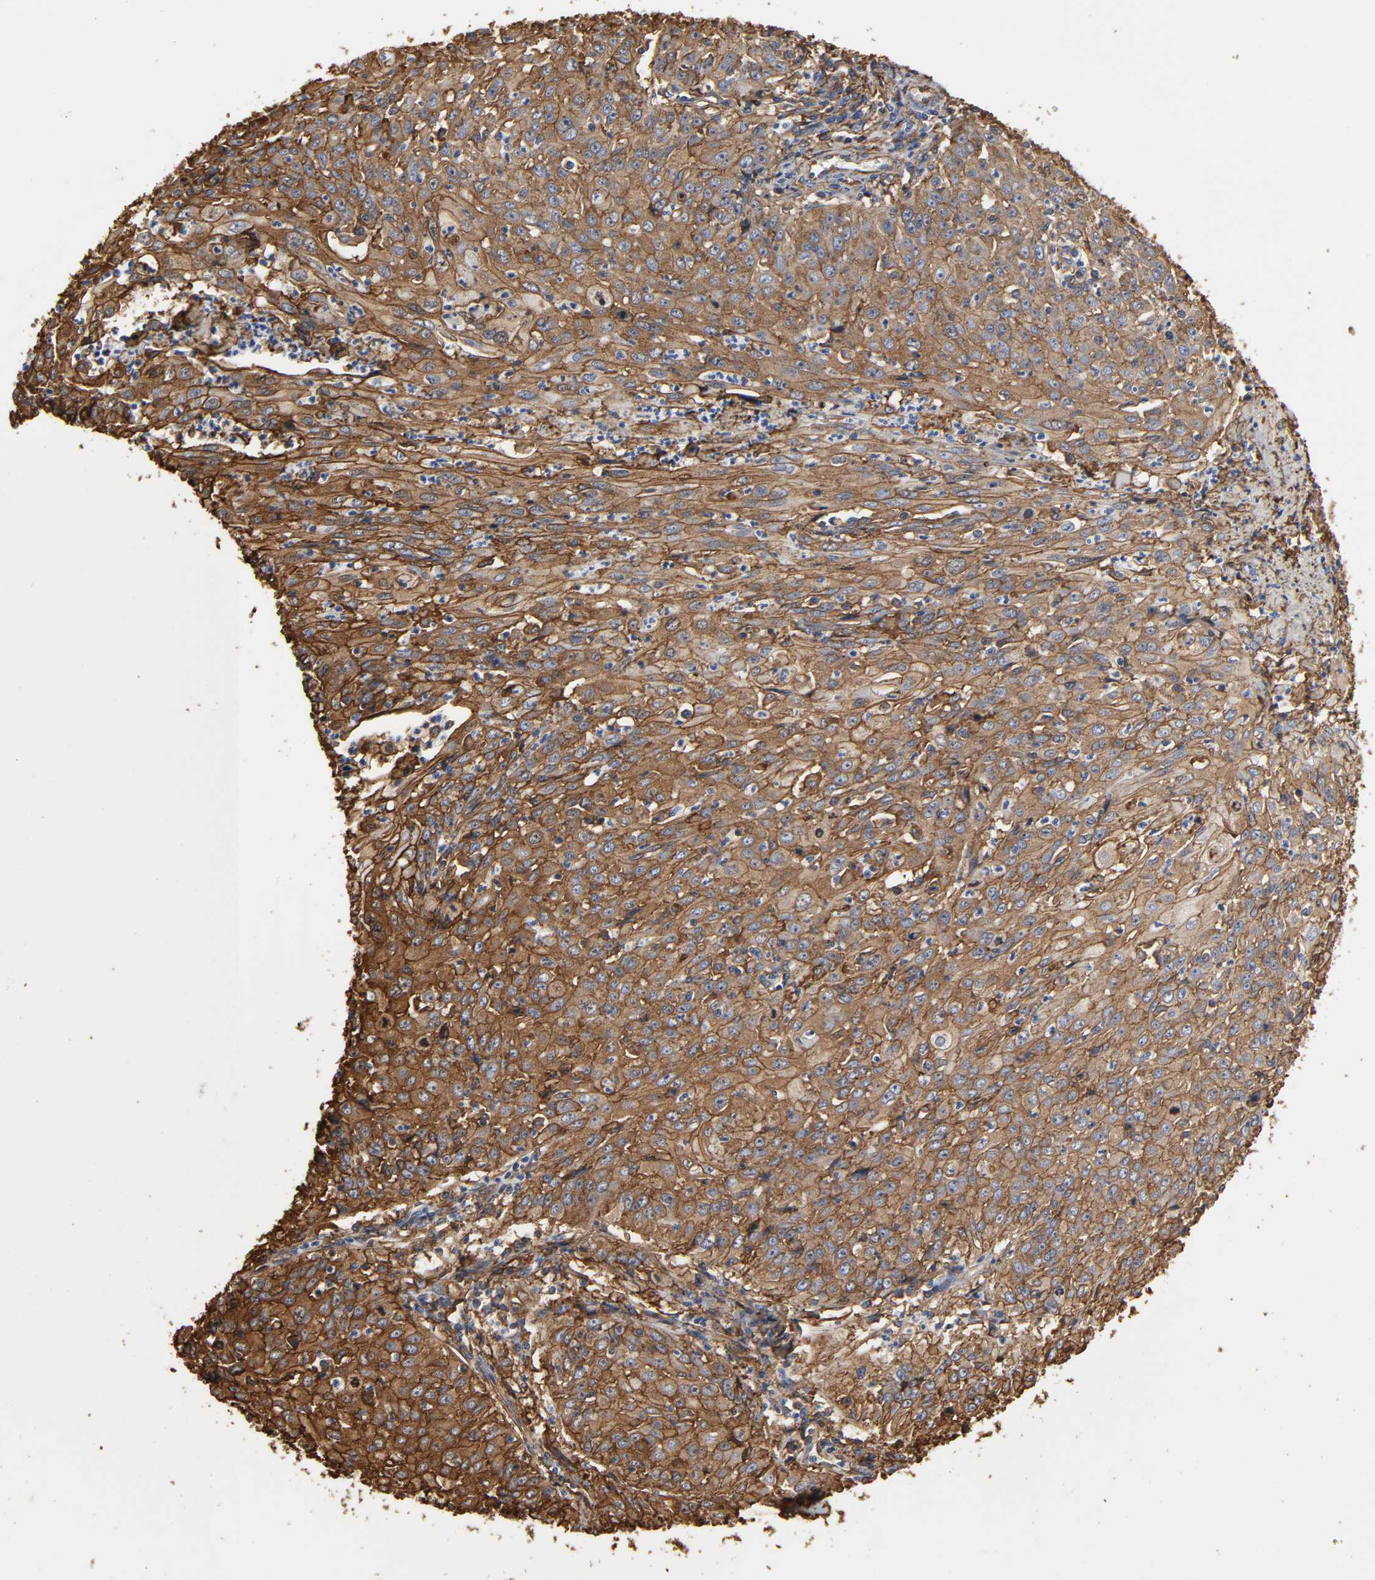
{"staining": {"intensity": "moderate", "quantity": ">75%", "location": "cytoplasmic/membranous"}, "tissue": "cervical cancer", "cell_type": "Tumor cells", "image_type": "cancer", "snomed": [{"axis": "morphology", "description": "Squamous cell carcinoma, NOS"}, {"axis": "topography", "description": "Cervix"}], "caption": "Cervical squamous cell carcinoma stained with a brown dye demonstrates moderate cytoplasmic/membranous positive positivity in approximately >75% of tumor cells.", "gene": "ANXA2", "patient": {"sex": "female", "age": 39}}